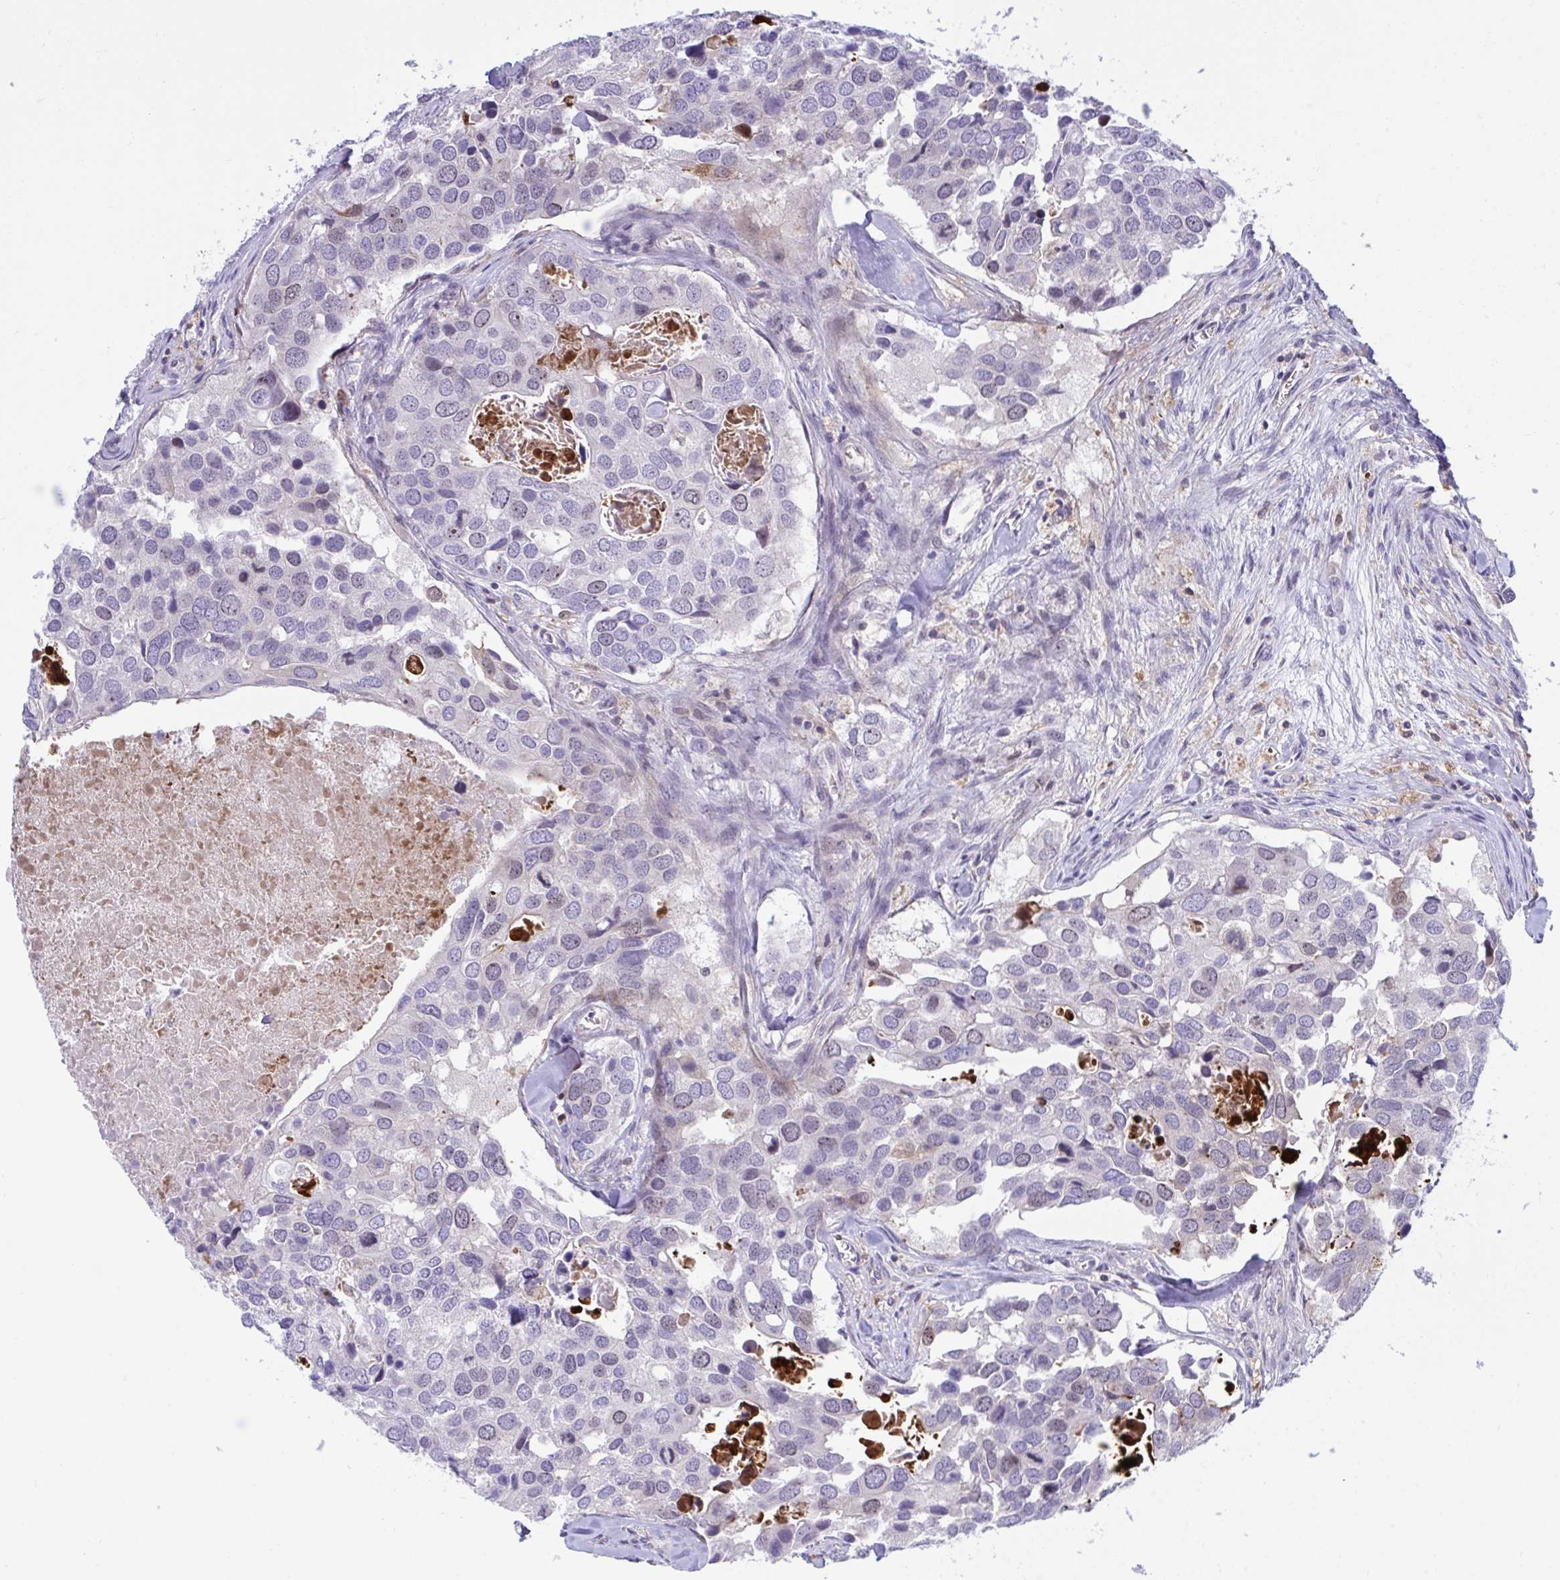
{"staining": {"intensity": "weak", "quantity": "<25%", "location": "nuclear"}, "tissue": "breast cancer", "cell_type": "Tumor cells", "image_type": "cancer", "snomed": [{"axis": "morphology", "description": "Duct carcinoma"}, {"axis": "topography", "description": "Breast"}], "caption": "Histopathology image shows no significant protein expression in tumor cells of breast cancer.", "gene": "CENPQ", "patient": {"sex": "female", "age": 83}}